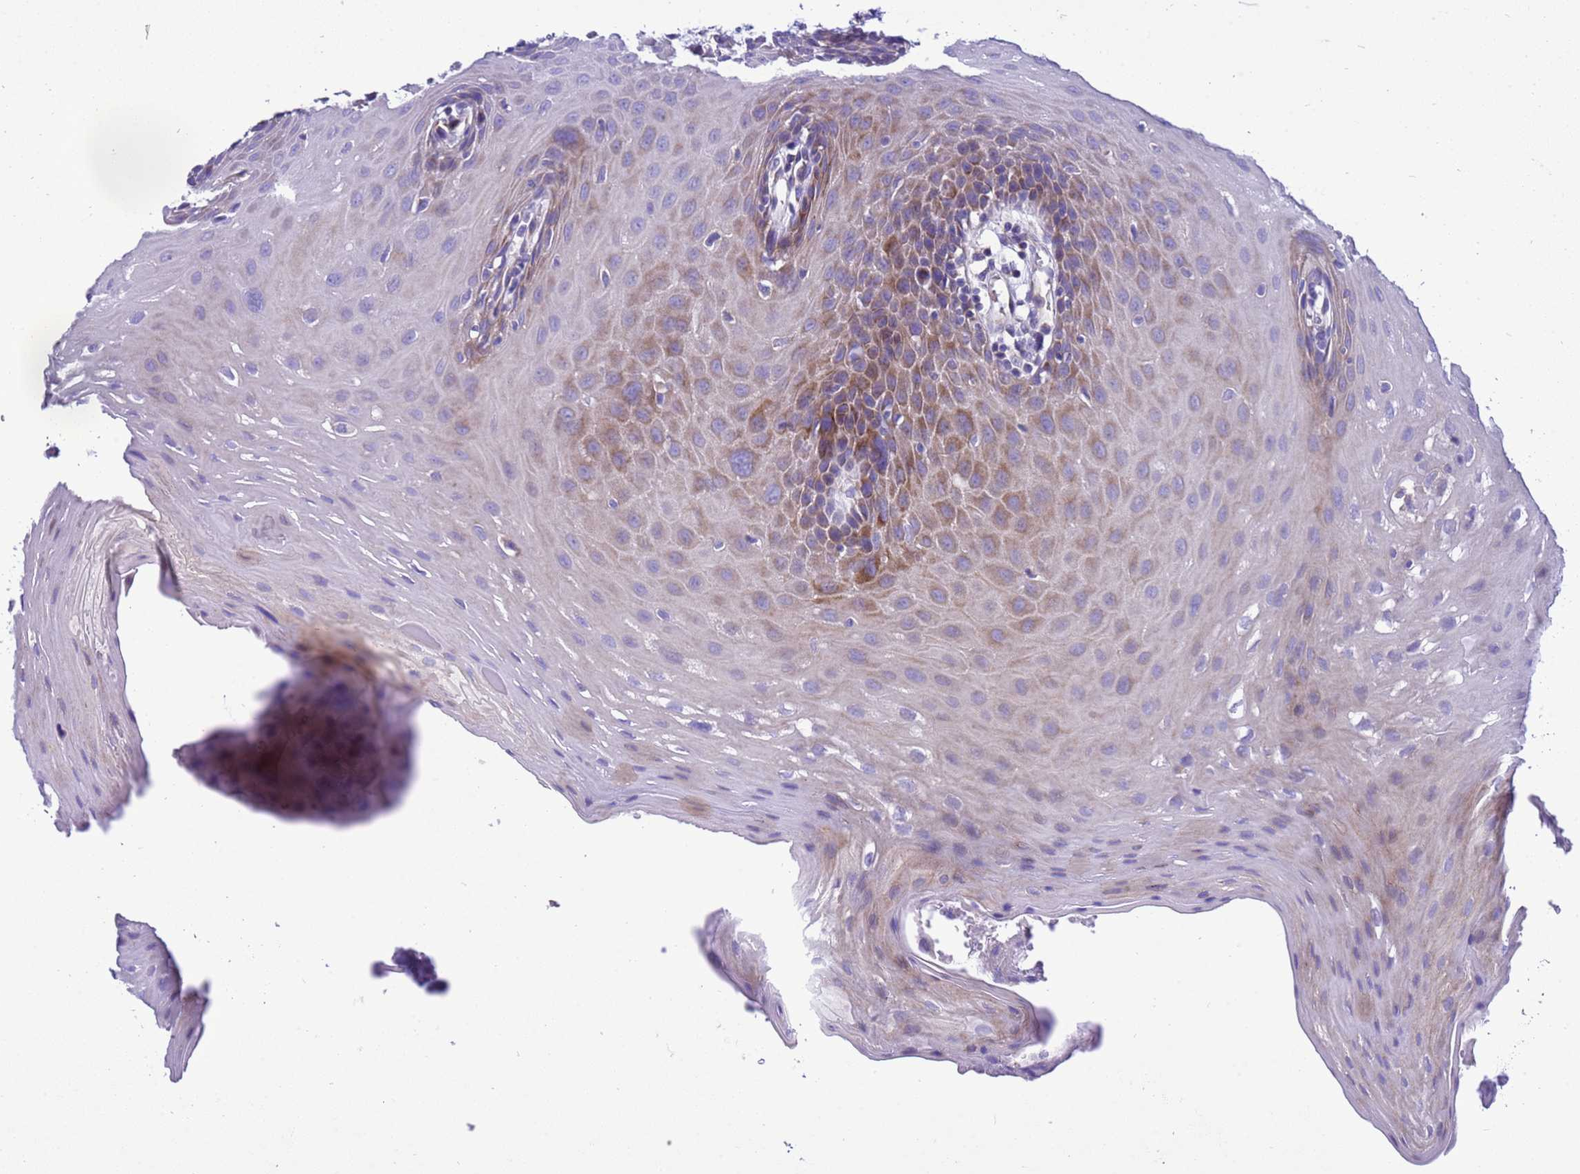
{"staining": {"intensity": "moderate", "quantity": "<25%", "location": "cytoplasmic/membranous"}, "tissue": "oral mucosa", "cell_type": "Squamous epithelial cells", "image_type": "normal", "snomed": [{"axis": "morphology", "description": "Normal tissue, NOS"}, {"axis": "topography", "description": "Skeletal muscle"}, {"axis": "topography", "description": "Oral tissue"}, {"axis": "topography", "description": "Salivary gland"}, {"axis": "topography", "description": "Peripheral nerve tissue"}], "caption": "Oral mucosa stained with immunohistochemistry demonstrates moderate cytoplasmic/membranous positivity in approximately <25% of squamous epithelial cells.", "gene": "KICS2", "patient": {"sex": "male", "age": 54}}